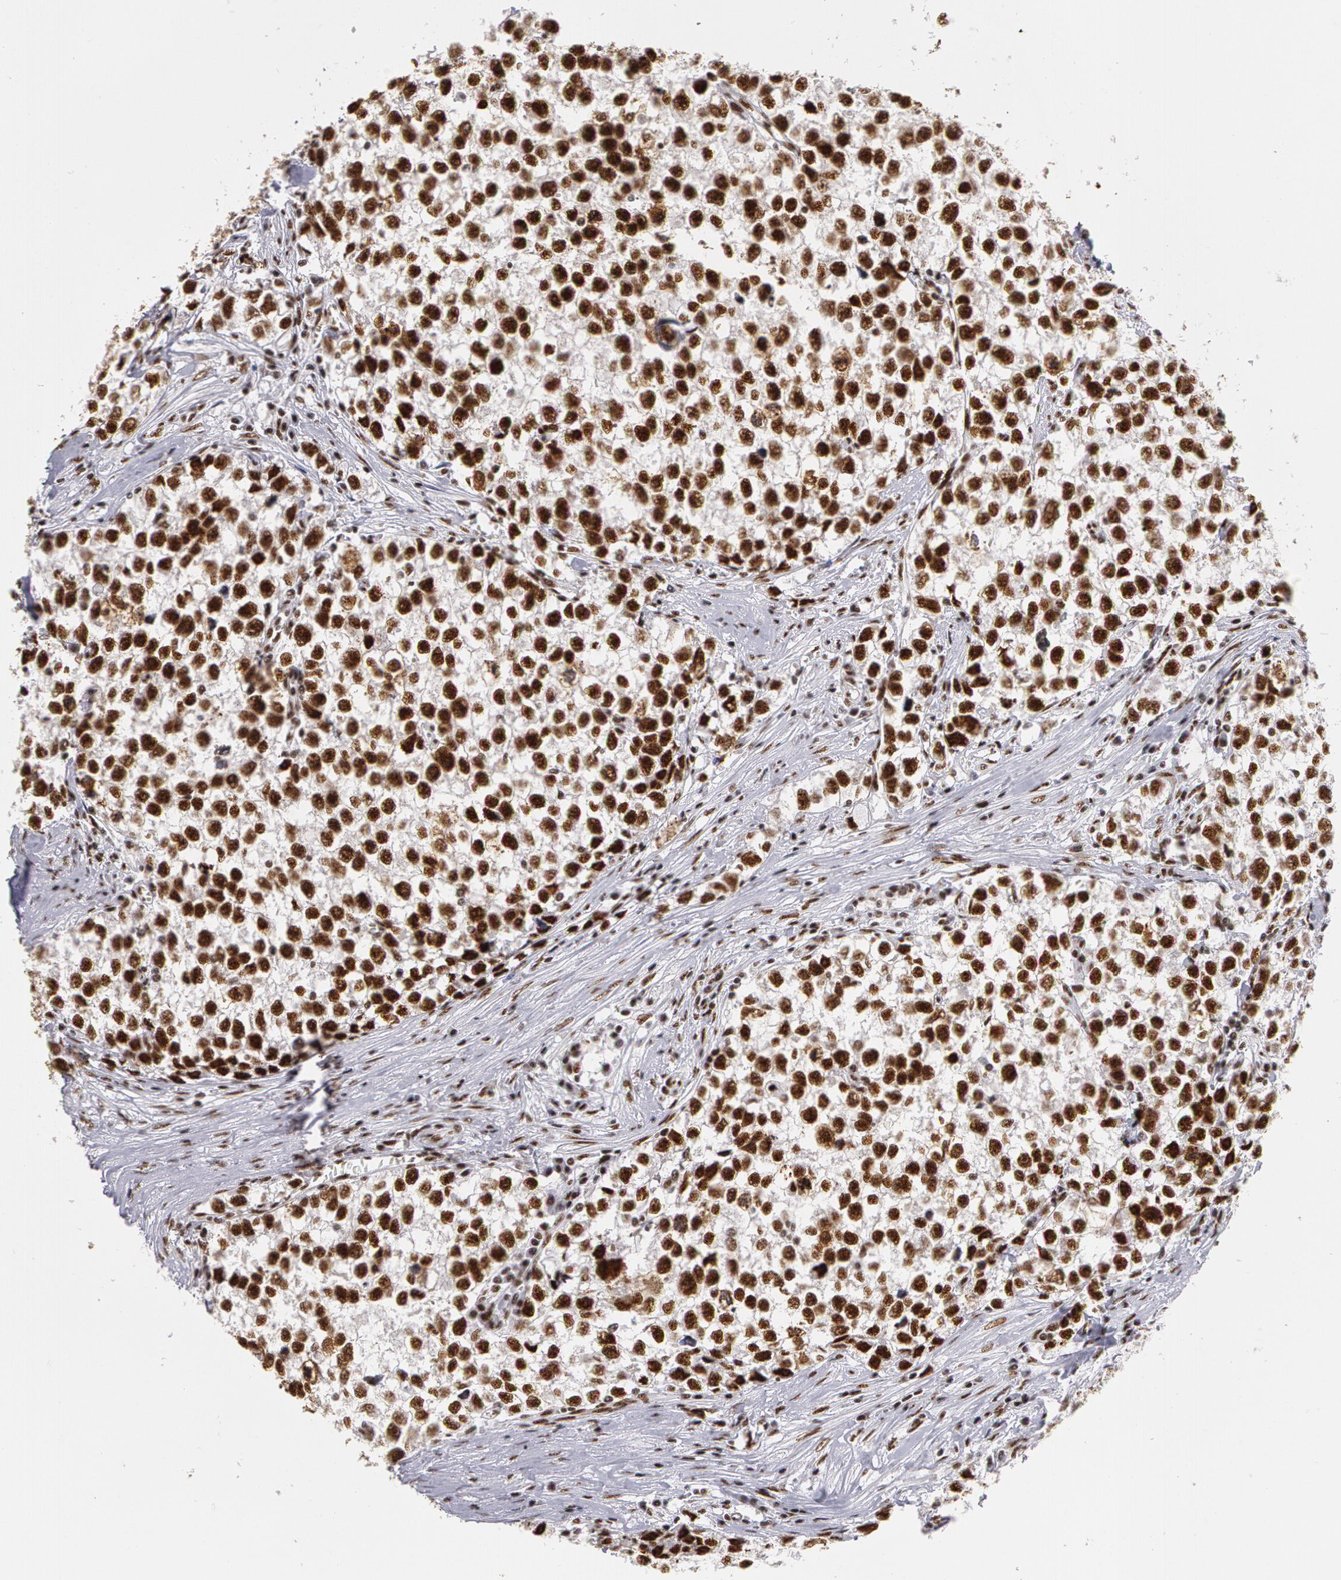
{"staining": {"intensity": "strong", "quantity": ">75%", "location": "nuclear"}, "tissue": "testis cancer", "cell_type": "Tumor cells", "image_type": "cancer", "snomed": [{"axis": "morphology", "description": "Seminoma, NOS"}, {"axis": "morphology", "description": "Carcinoma, Embryonal, NOS"}, {"axis": "topography", "description": "Testis"}], "caption": "Tumor cells reveal strong nuclear staining in about >75% of cells in testis seminoma. (brown staining indicates protein expression, while blue staining denotes nuclei).", "gene": "PNN", "patient": {"sex": "male", "age": 30}}